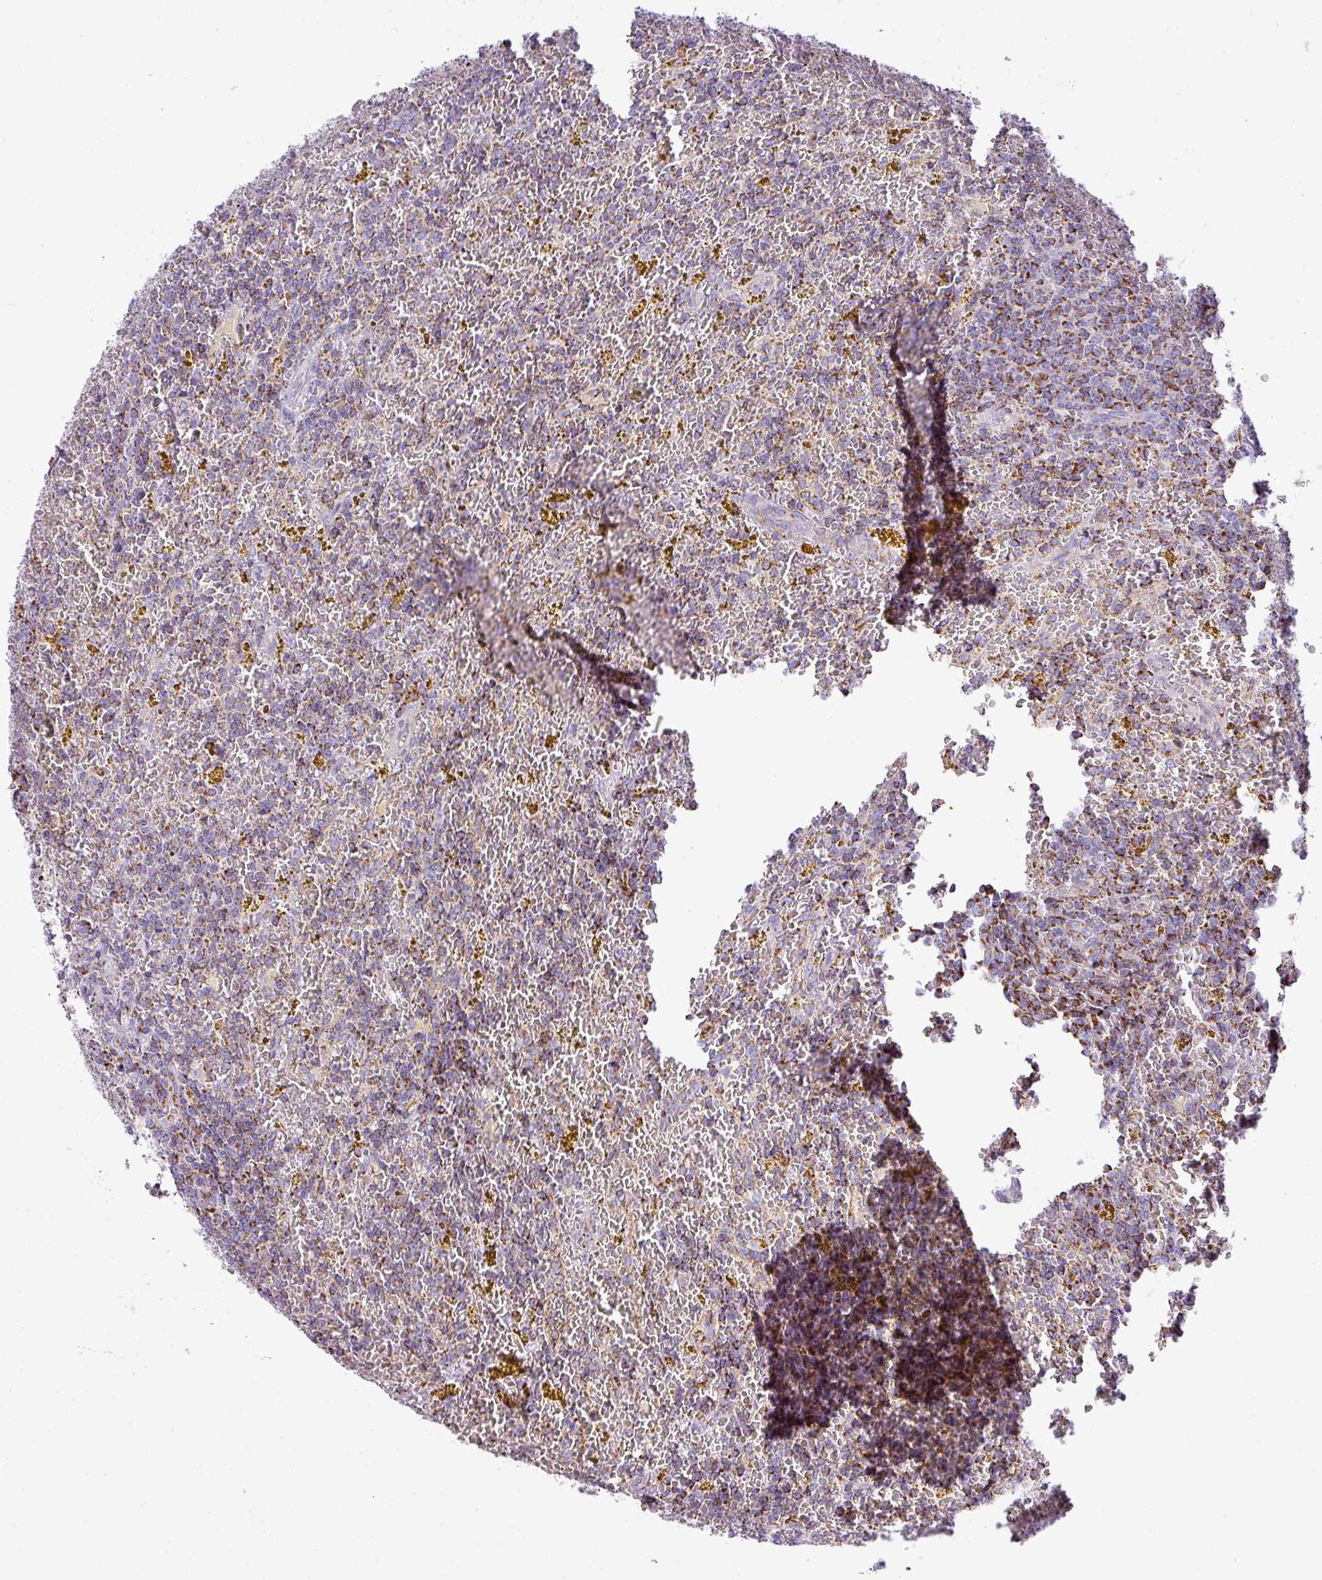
{"staining": {"intensity": "moderate", "quantity": "25%-75%", "location": "cytoplasmic/membranous"}, "tissue": "lymphoma", "cell_type": "Tumor cells", "image_type": "cancer", "snomed": [{"axis": "morphology", "description": "Malignant lymphoma, non-Hodgkin's type, Low grade"}, {"axis": "topography", "description": "Spleen"}, {"axis": "topography", "description": "Lymph node"}], "caption": "Immunohistochemistry image of lymphoma stained for a protein (brown), which exhibits medium levels of moderate cytoplasmic/membranous expression in about 25%-75% of tumor cells.", "gene": "ZNF81", "patient": {"sex": "female", "age": 66}}